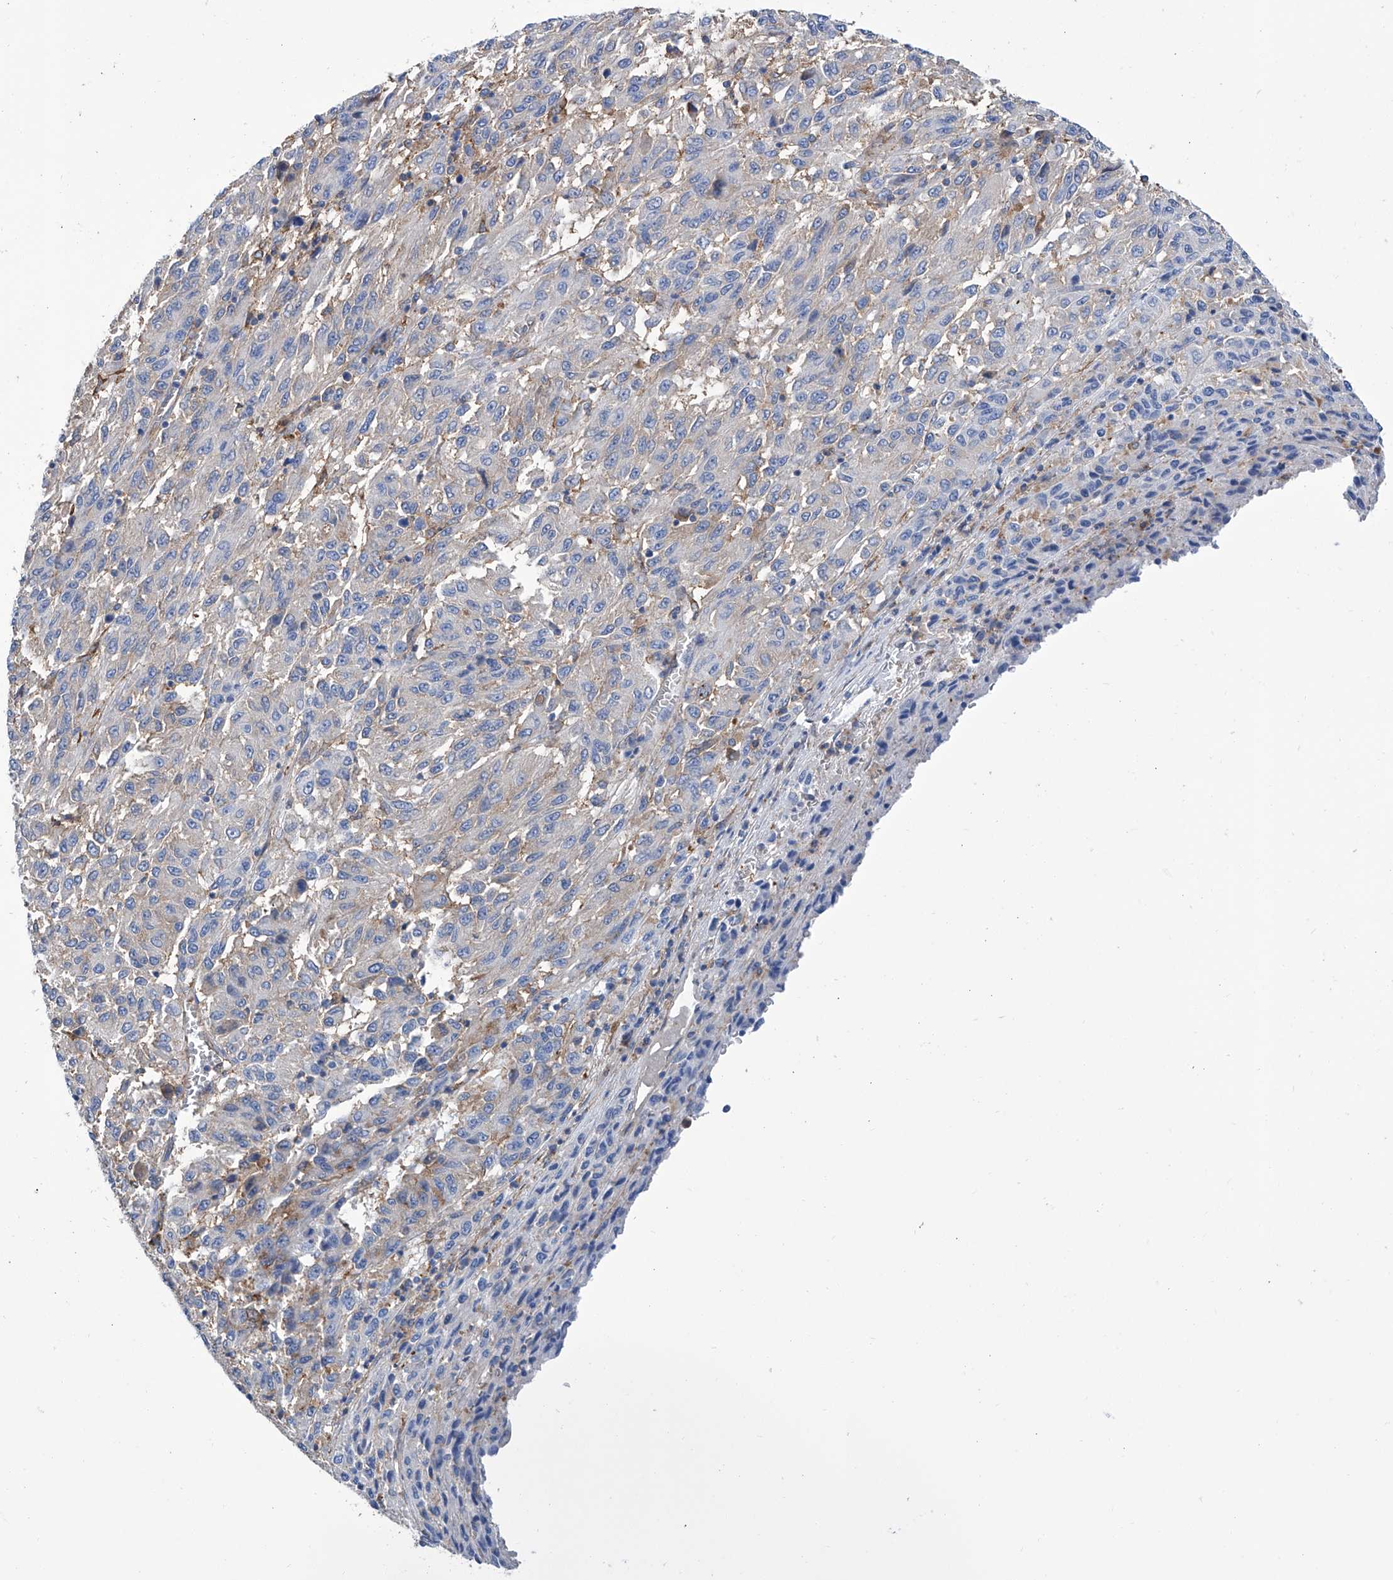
{"staining": {"intensity": "negative", "quantity": "none", "location": "none"}, "tissue": "melanoma", "cell_type": "Tumor cells", "image_type": "cancer", "snomed": [{"axis": "morphology", "description": "Malignant melanoma, Metastatic site"}, {"axis": "topography", "description": "Lung"}], "caption": "A high-resolution photomicrograph shows immunohistochemistry staining of malignant melanoma (metastatic site), which exhibits no significant positivity in tumor cells. The staining was performed using DAB to visualize the protein expression in brown, while the nuclei were stained in blue with hematoxylin (Magnification: 20x).", "gene": "GPT", "patient": {"sex": "male", "age": 64}}